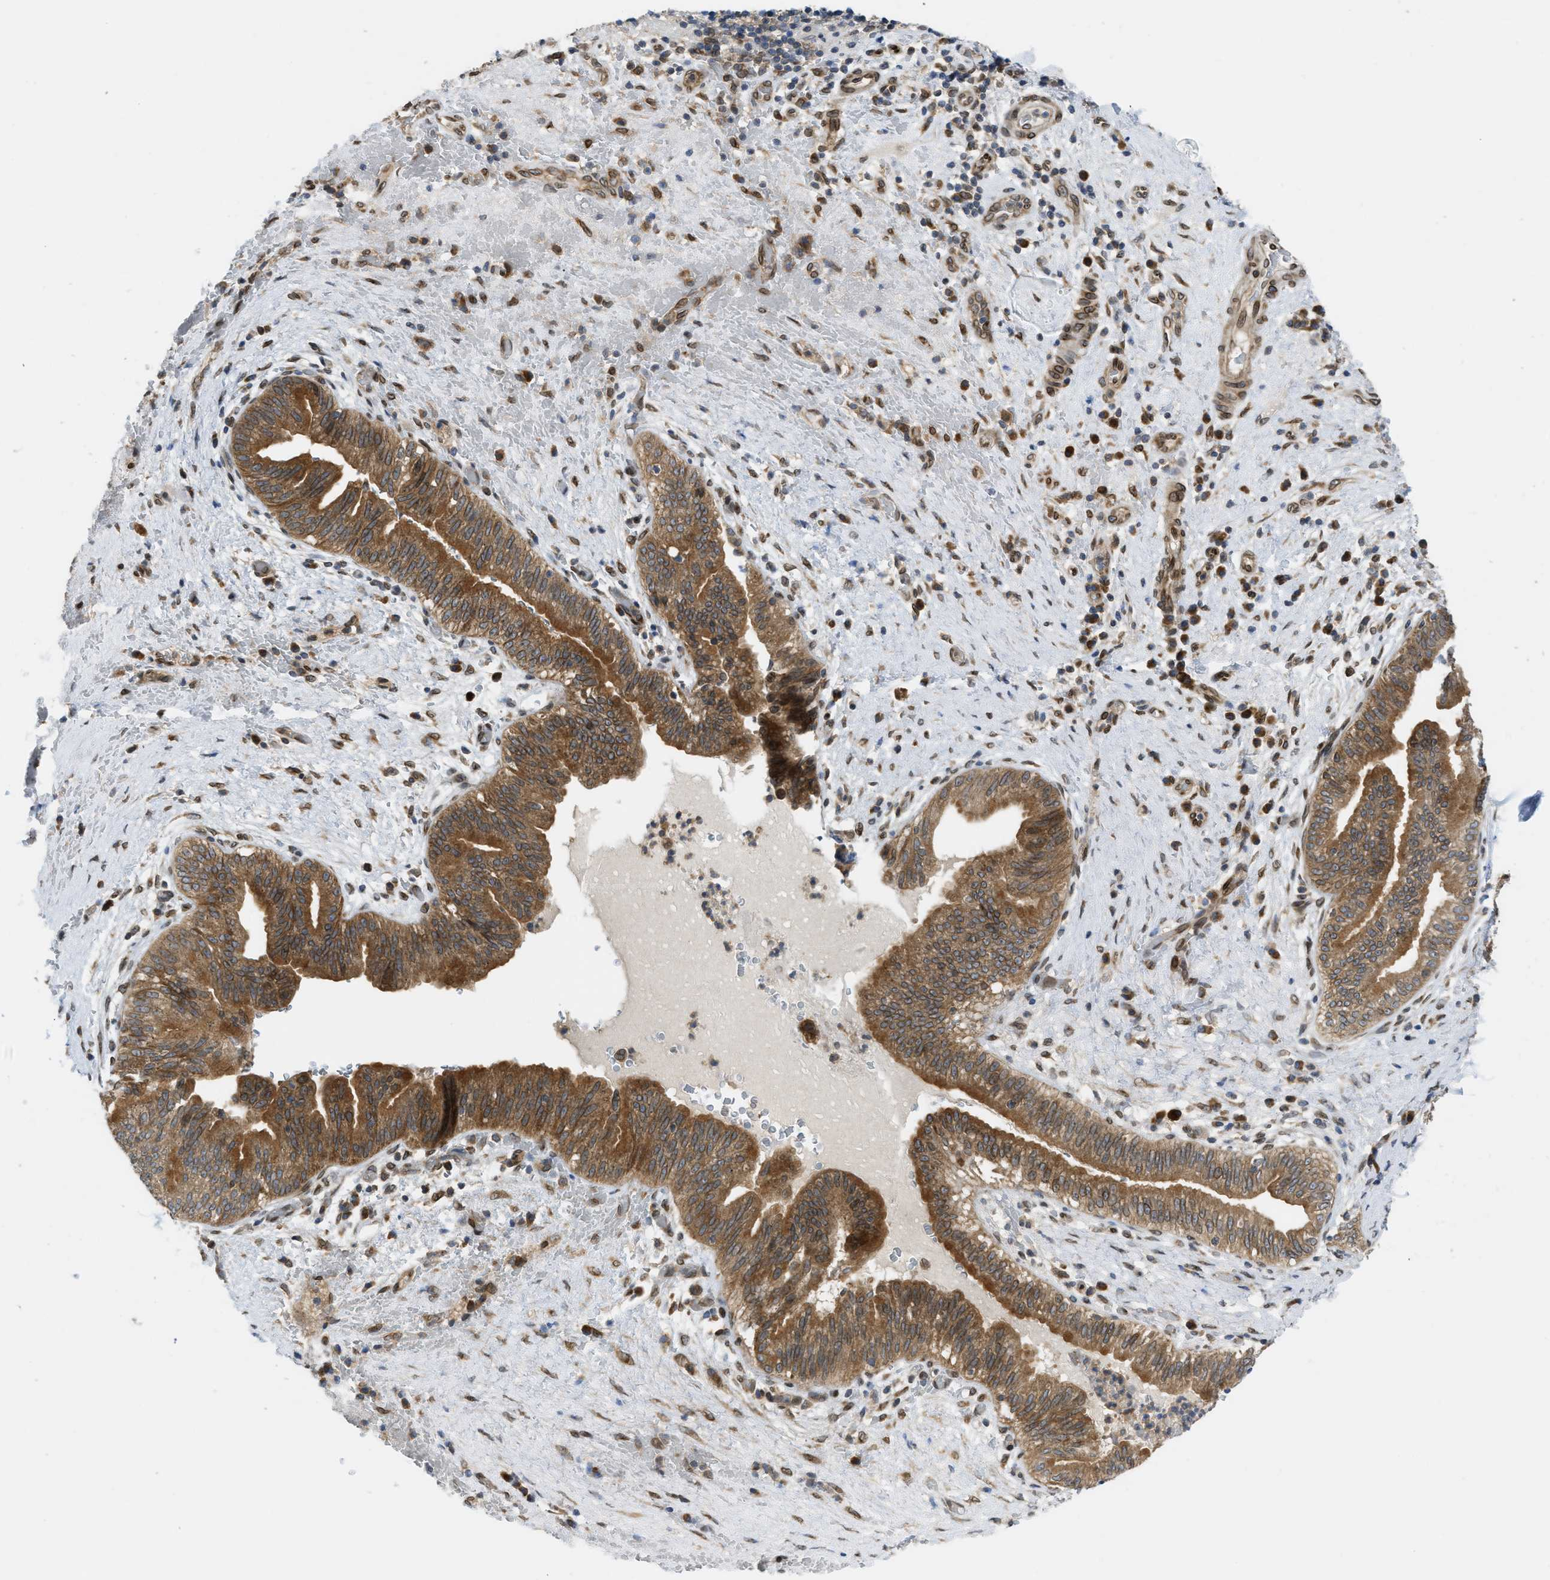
{"staining": {"intensity": "moderate", "quantity": ">75%", "location": "cytoplasmic/membranous"}, "tissue": "liver cancer", "cell_type": "Tumor cells", "image_type": "cancer", "snomed": [{"axis": "morphology", "description": "Cholangiocarcinoma"}, {"axis": "topography", "description": "Liver"}], "caption": "Immunohistochemical staining of human liver cancer shows medium levels of moderate cytoplasmic/membranous staining in approximately >75% of tumor cells.", "gene": "EIF2AK3", "patient": {"sex": "female", "age": 38}}